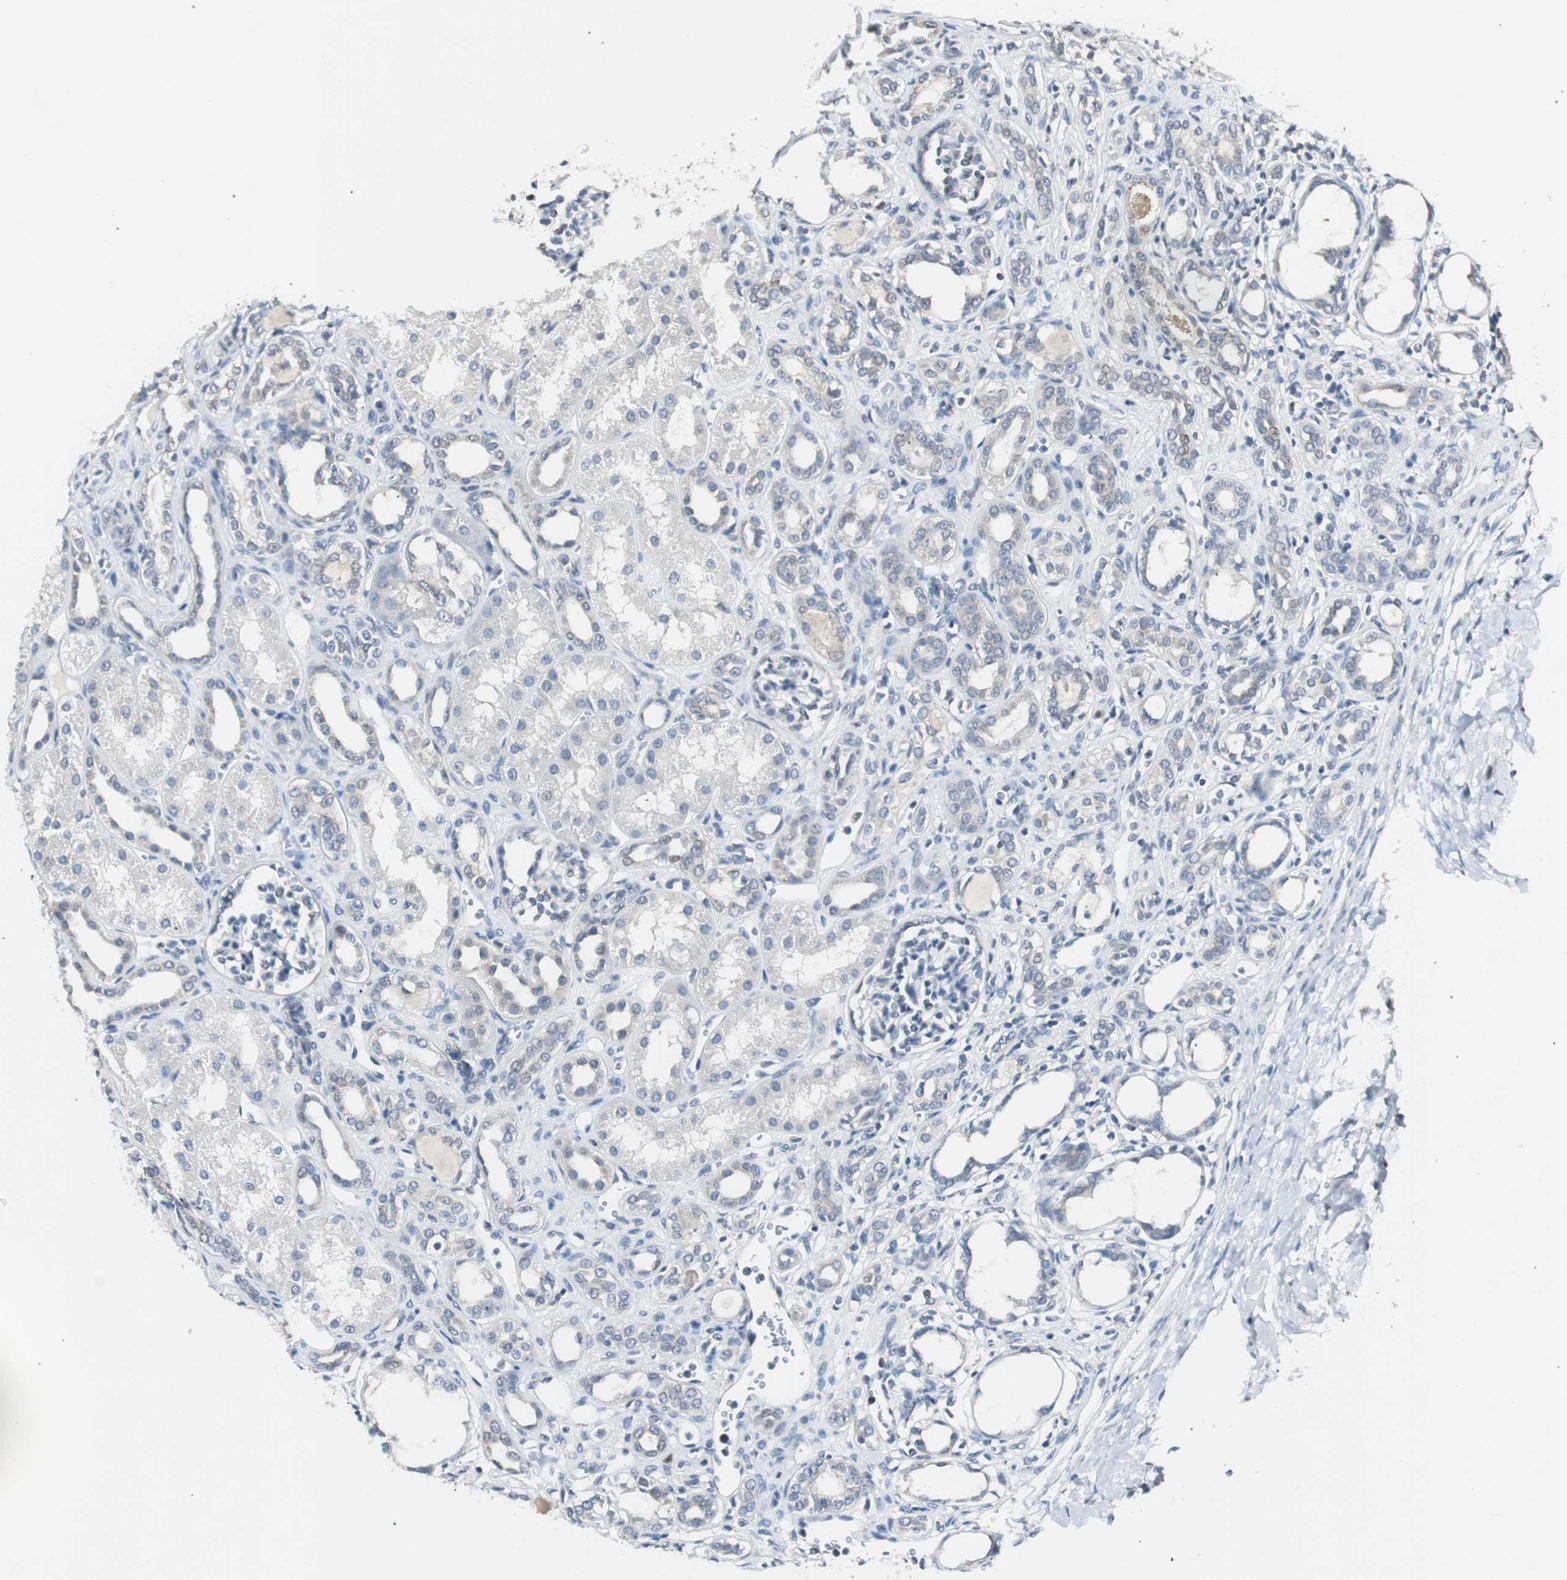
{"staining": {"intensity": "negative", "quantity": "none", "location": "none"}, "tissue": "kidney", "cell_type": "Cells in glomeruli", "image_type": "normal", "snomed": [{"axis": "morphology", "description": "Normal tissue, NOS"}, {"axis": "topography", "description": "Kidney"}], "caption": "A photomicrograph of kidney stained for a protein demonstrates no brown staining in cells in glomeruli. (IHC, brightfield microscopy, high magnification).", "gene": "SOX30", "patient": {"sex": "male", "age": 7}}